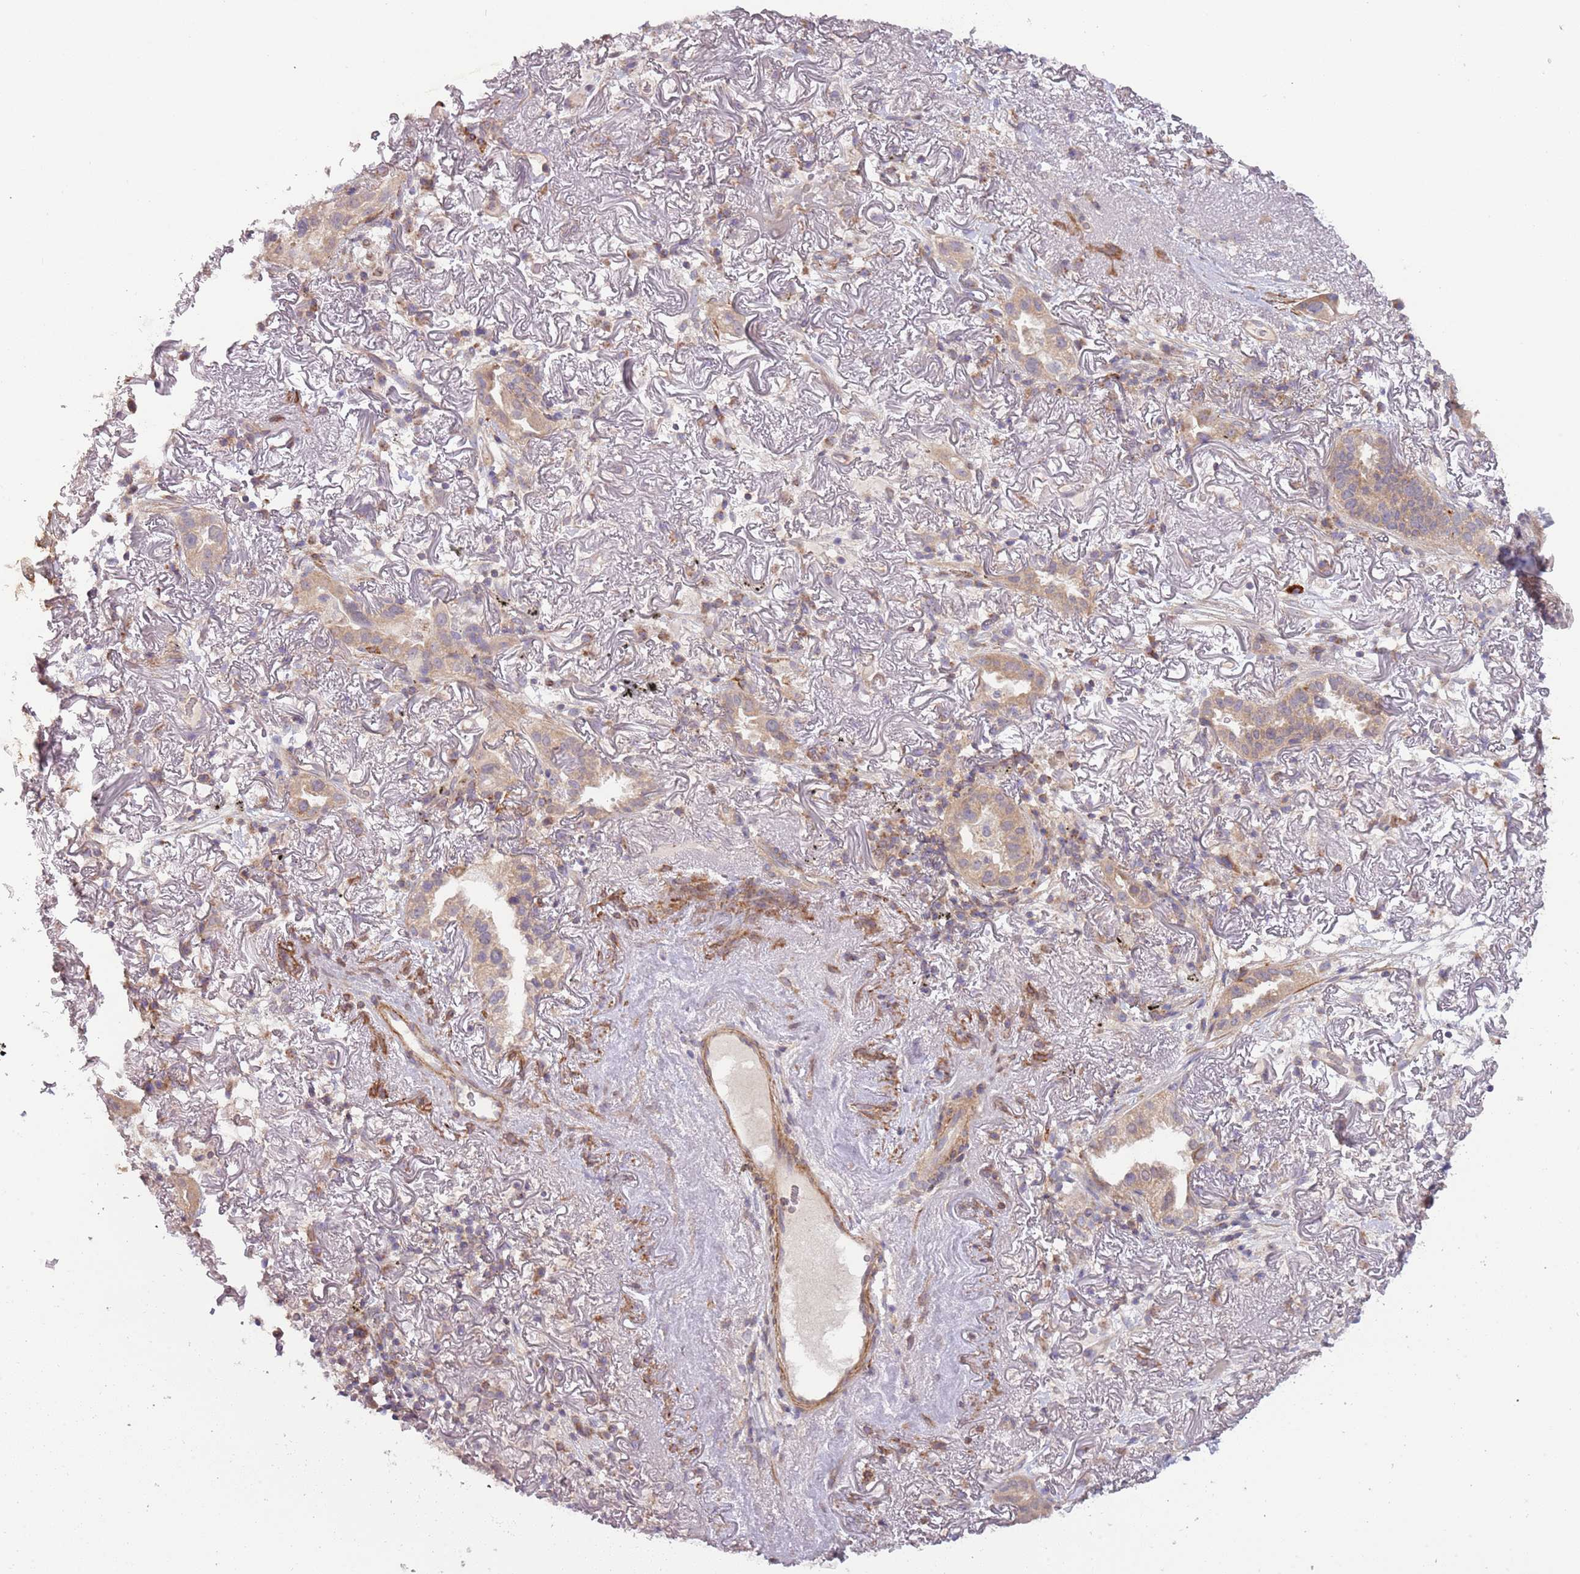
{"staining": {"intensity": "weak", "quantity": ">75%", "location": "cytoplasmic/membranous"}, "tissue": "lung cancer", "cell_type": "Tumor cells", "image_type": "cancer", "snomed": [{"axis": "morphology", "description": "Adenocarcinoma, NOS"}, {"axis": "topography", "description": "Lung"}], "caption": "Immunohistochemistry (DAB (3,3'-diaminobenzidine)) staining of lung adenocarcinoma reveals weak cytoplasmic/membranous protein staining in about >75% of tumor cells. (Brightfield microscopy of DAB IHC at high magnification).", "gene": "DTD2", "patient": {"sex": "female", "age": 69}}